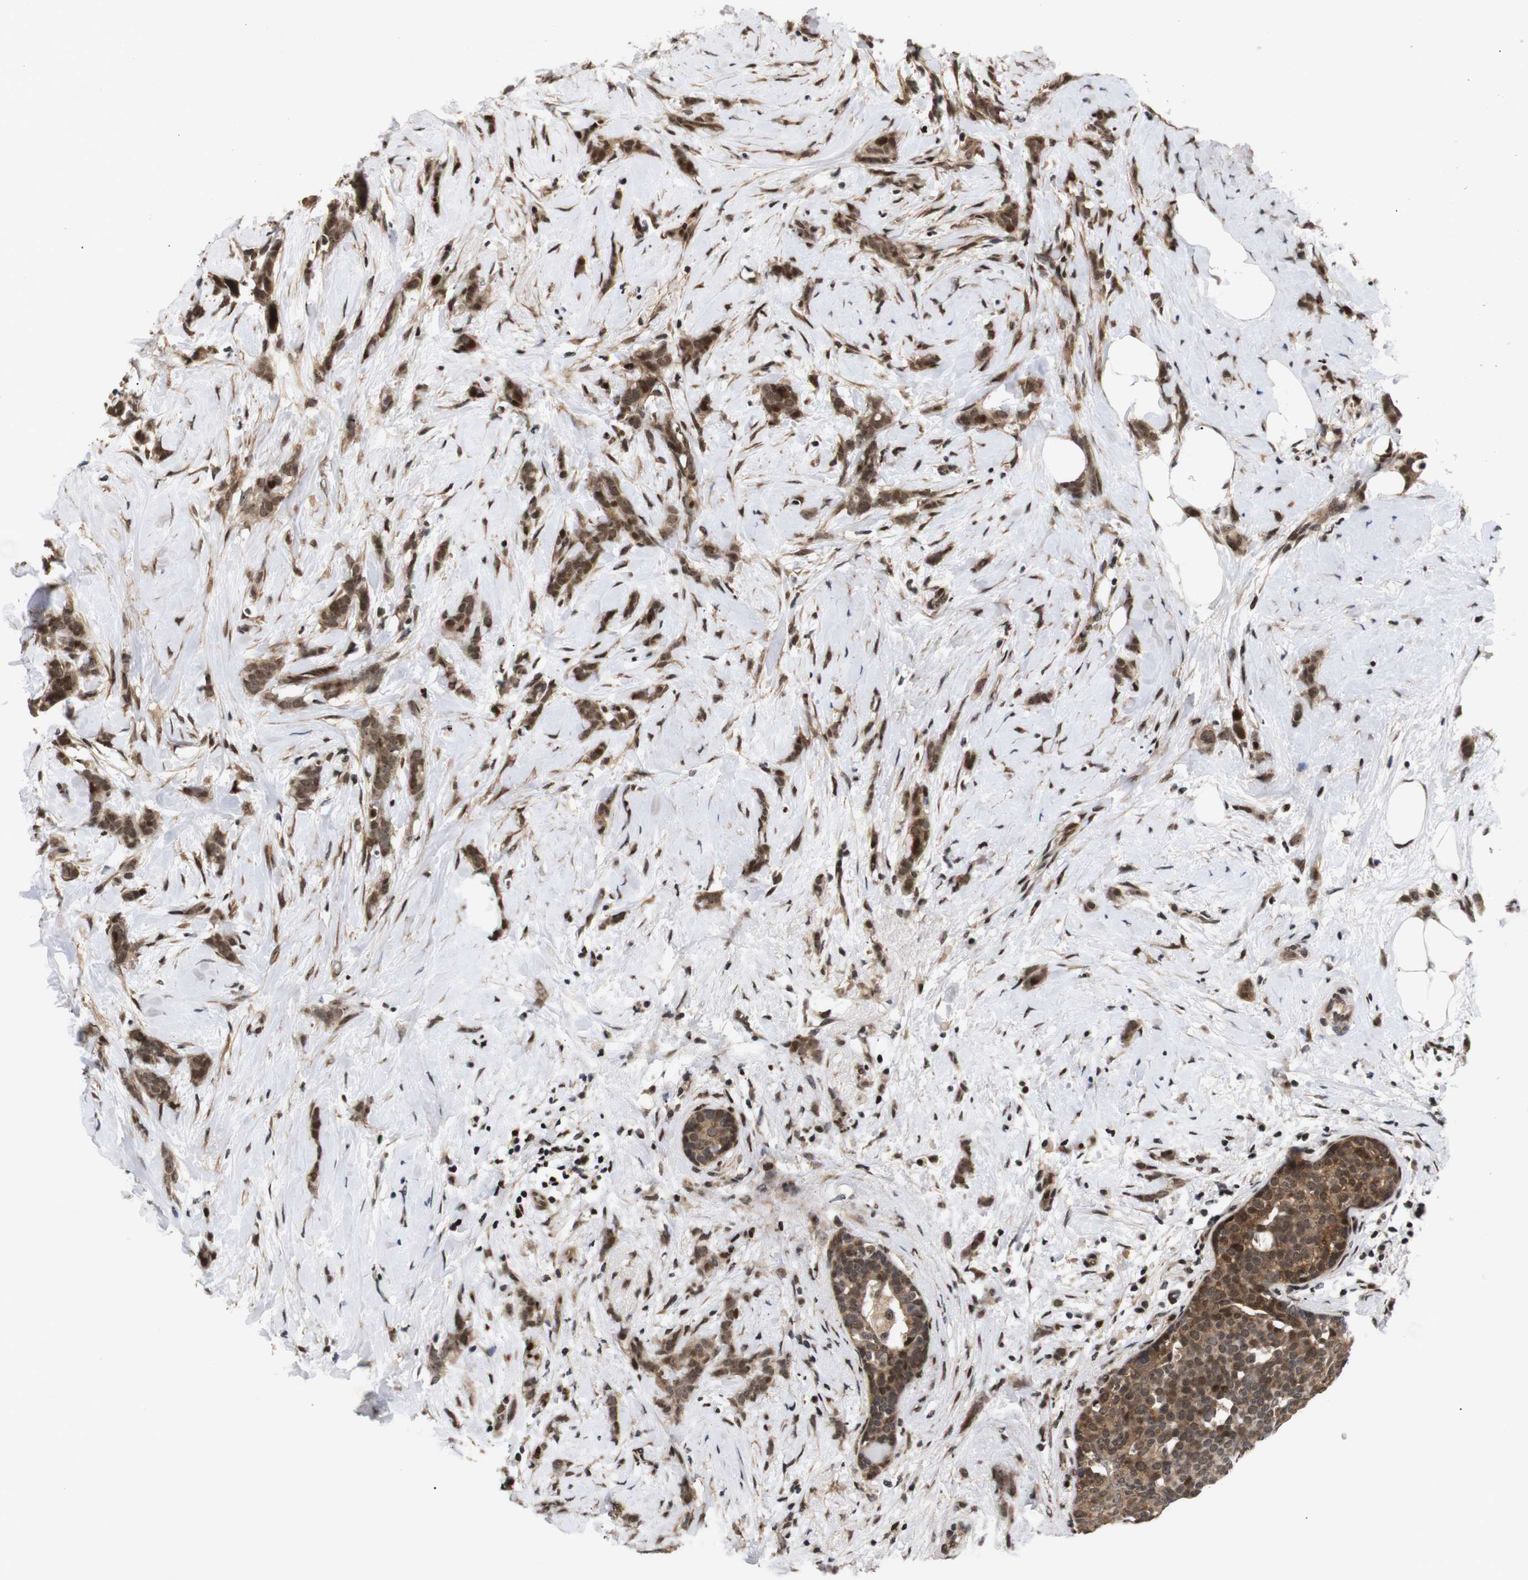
{"staining": {"intensity": "moderate", "quantity": ">75%", "location": "cytoplasmic/membranous,nuclear"}, "tissue": "breast cancer", "cell_type": "Tumor cells", "image_type": "cancer", "snomed": [{"axis": "morphology", "description": "Lobular carcinoma, in situ"}, {"axis": "morphology", "description": "Lobular carcinoma"}, {"axis": "topography", "description": "Breast"}], "caption": "A brown stain labels moderate cytoplasmic/membranous and nuclear expression of a protein in breast cancer tumor cells.", "gene": "KIF23", "patient": {"sex": "female", "age": 41}}